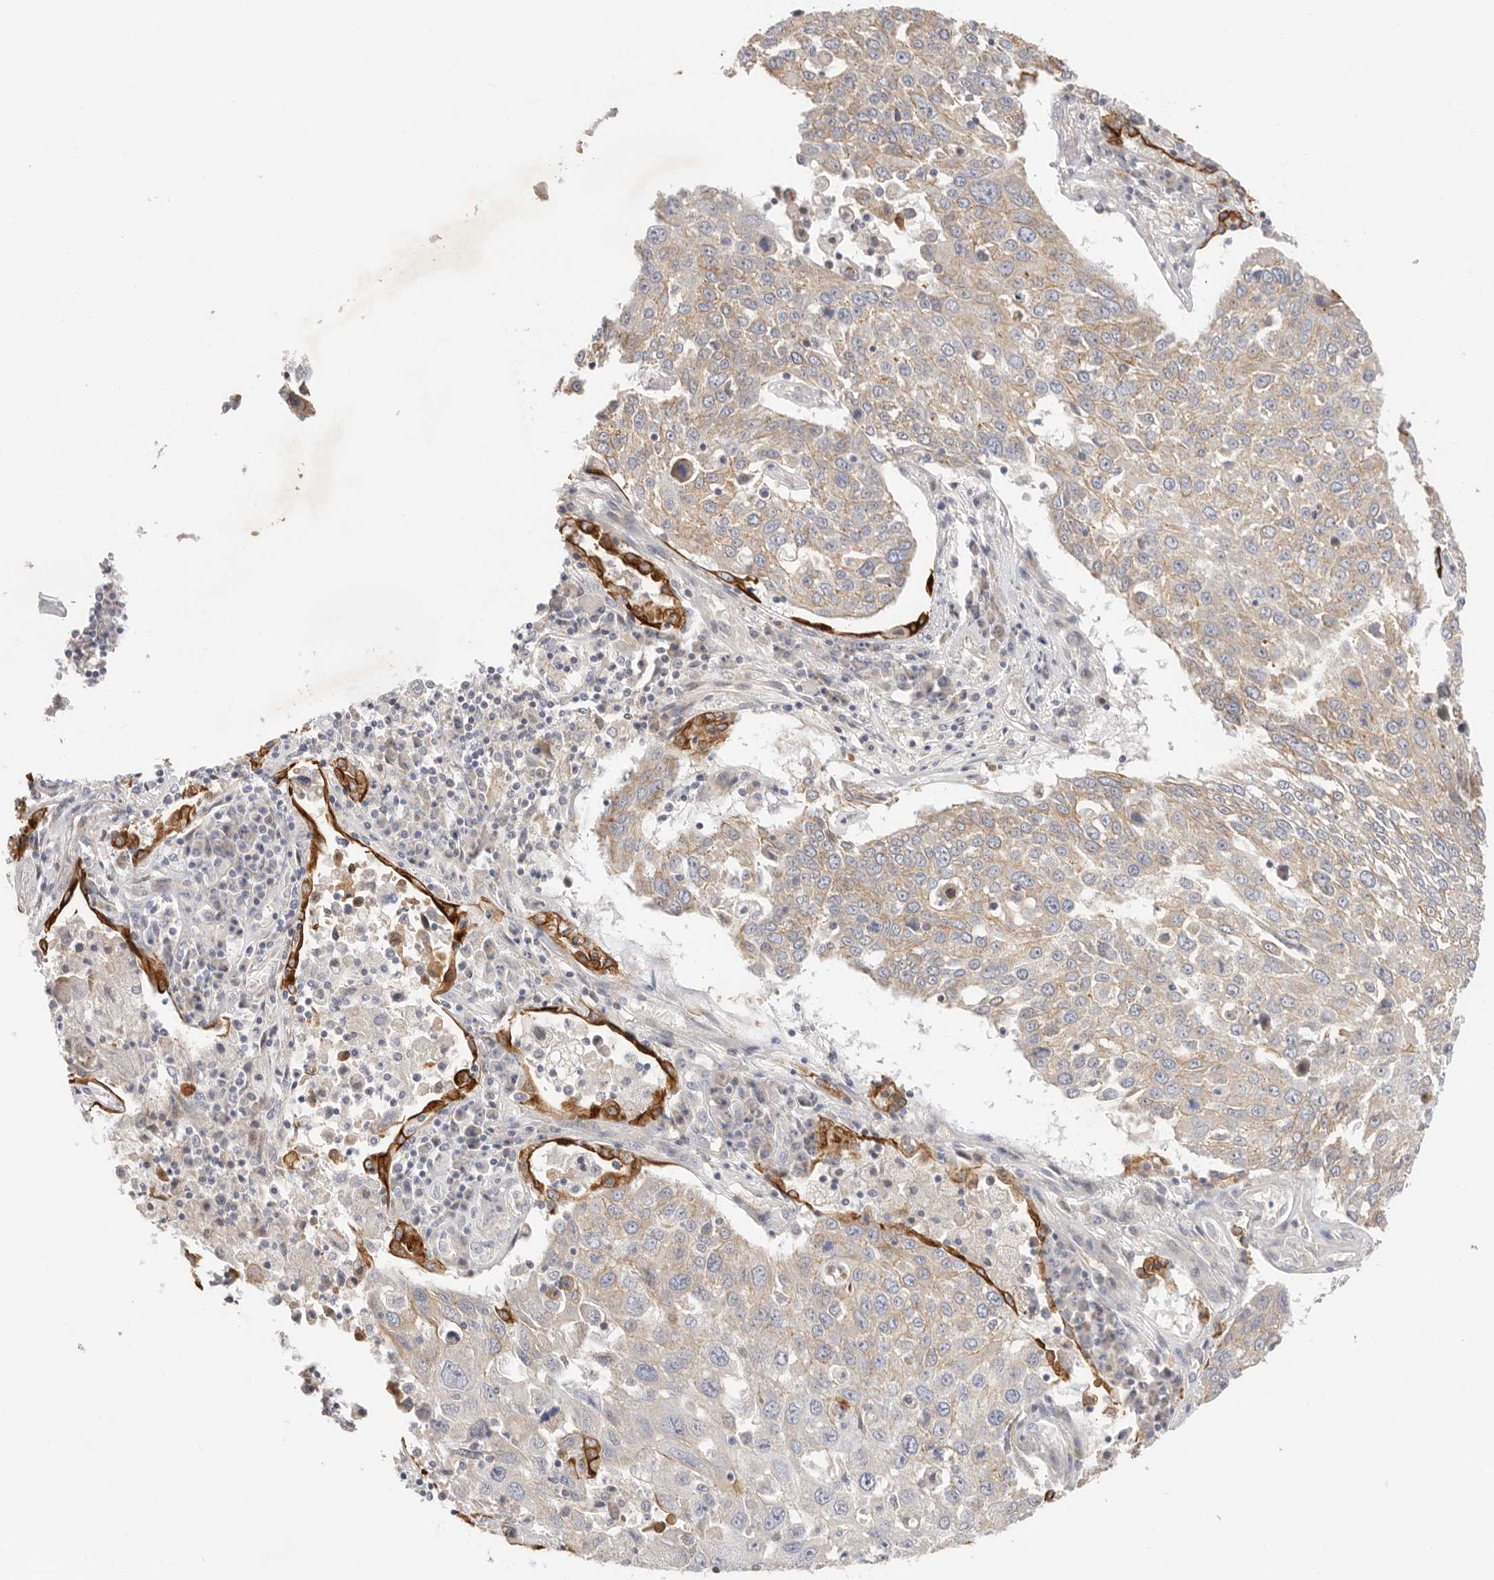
{"staining": {"intensity": "weak", "quantity": "25%-75%", "location": "cytoplasmic/membranous"}, "tissue": "lung cancer", "cell_type": "Tumor cells", "image_type": "cancer", "snomed": [{"axis": "morphology", "description": "Squamous cell carcinoma, NOS"}, {"axis": "topography", "description": "Lung"}], "caption": "A histopathology image showing weak cytoplasmic/membranous staining in approximately 25%-75% of tumor cells in lung cancer (squamous cell carcinoma), as visualized by brown immunohistochemical staining.", "gene": "USH1C", "patient": {"sex": "male", "age": 65}}